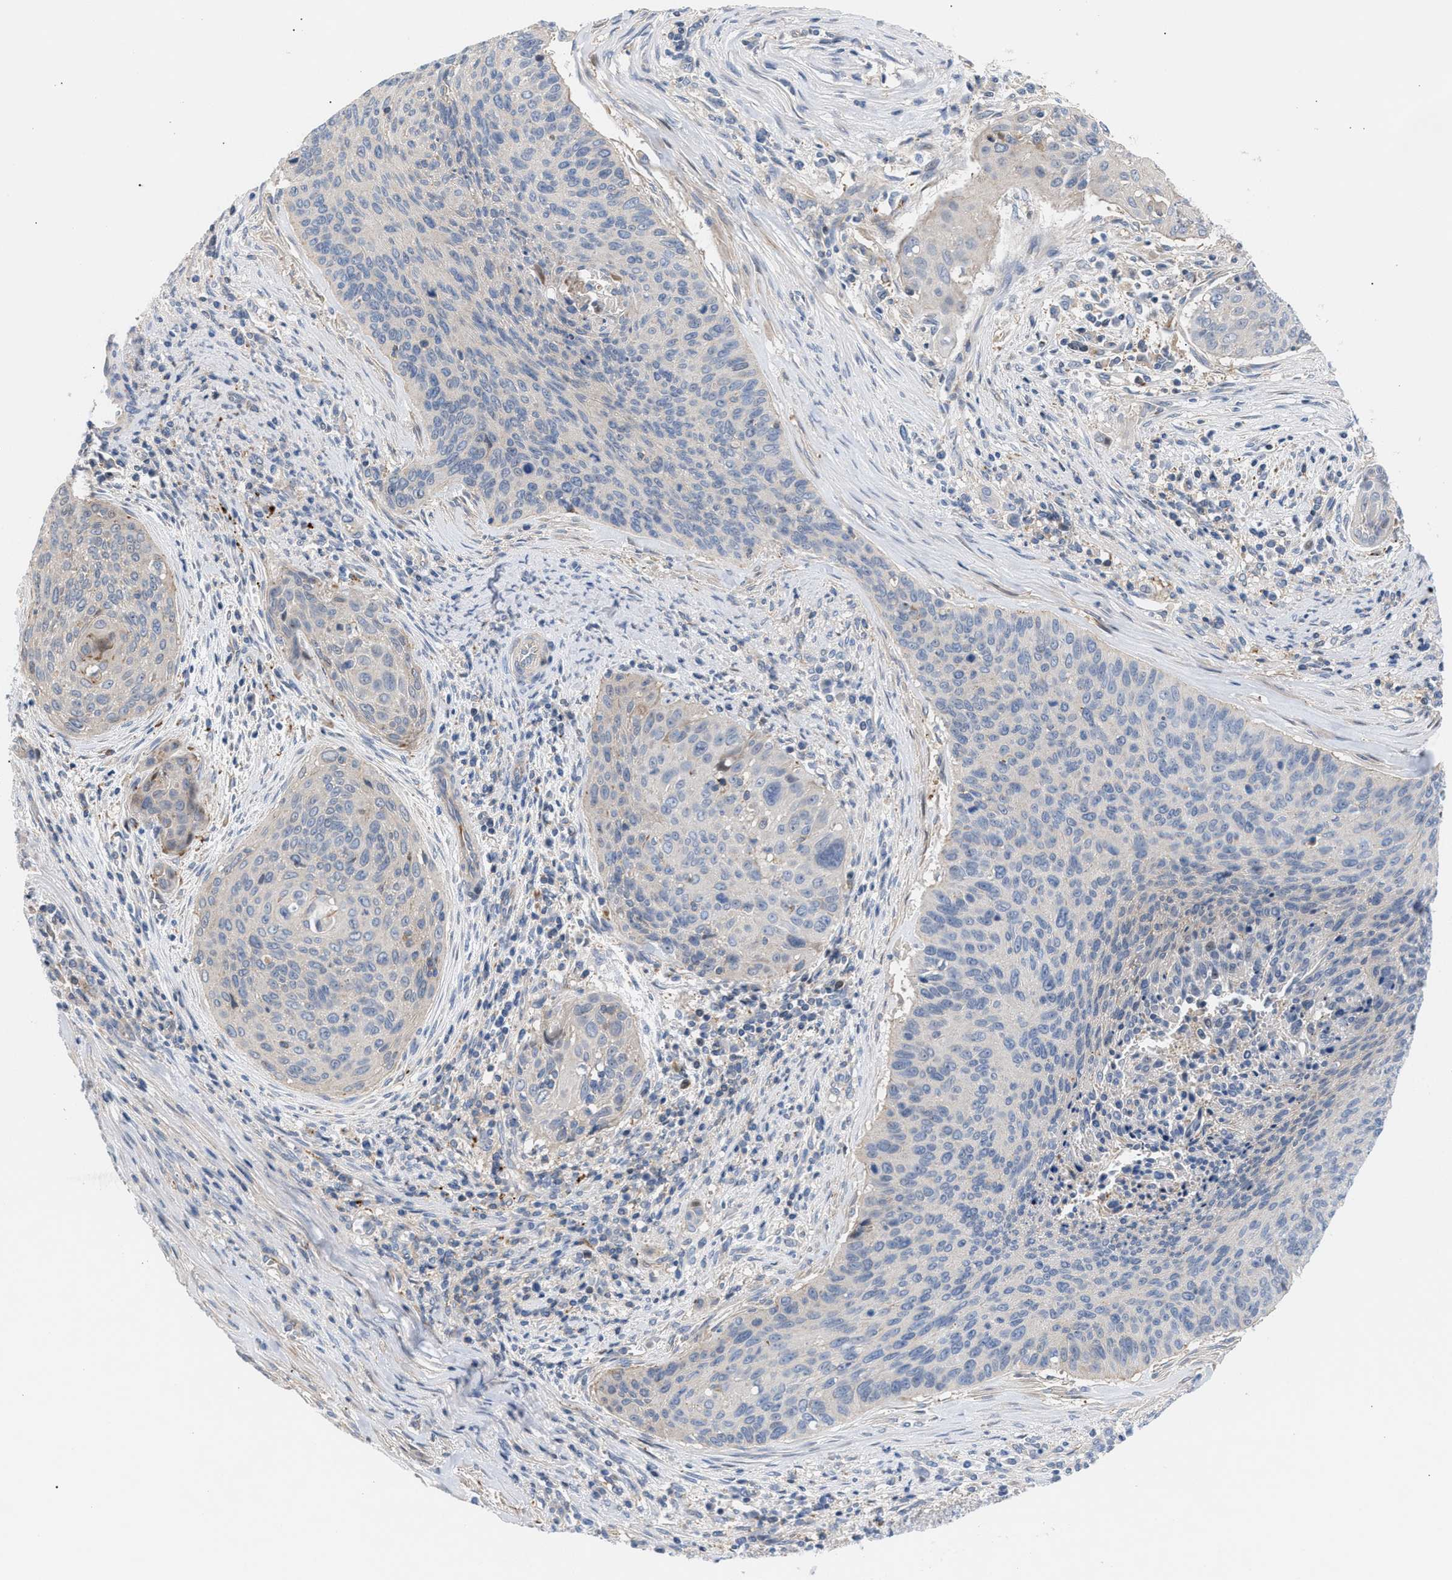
{"staining": {"intensity": "negative", "quantity": "none", "location": "none"}, "tissue": "cervical cancer", "cell_type": "Tumor cells", "image_type": "cancer", "snomed": [{"axis": "morphology", "description": "Squamous cell carcinoma, NOS"}, {"axis": "topography", "description": "Cervix"}], "caption": "An image of squamous cell carcinoma (cervical) stained for a protein reveals no brown staining in tumor cells.", "gene": "MBTD1", "patient": {"sex": "female", "age": 55}}